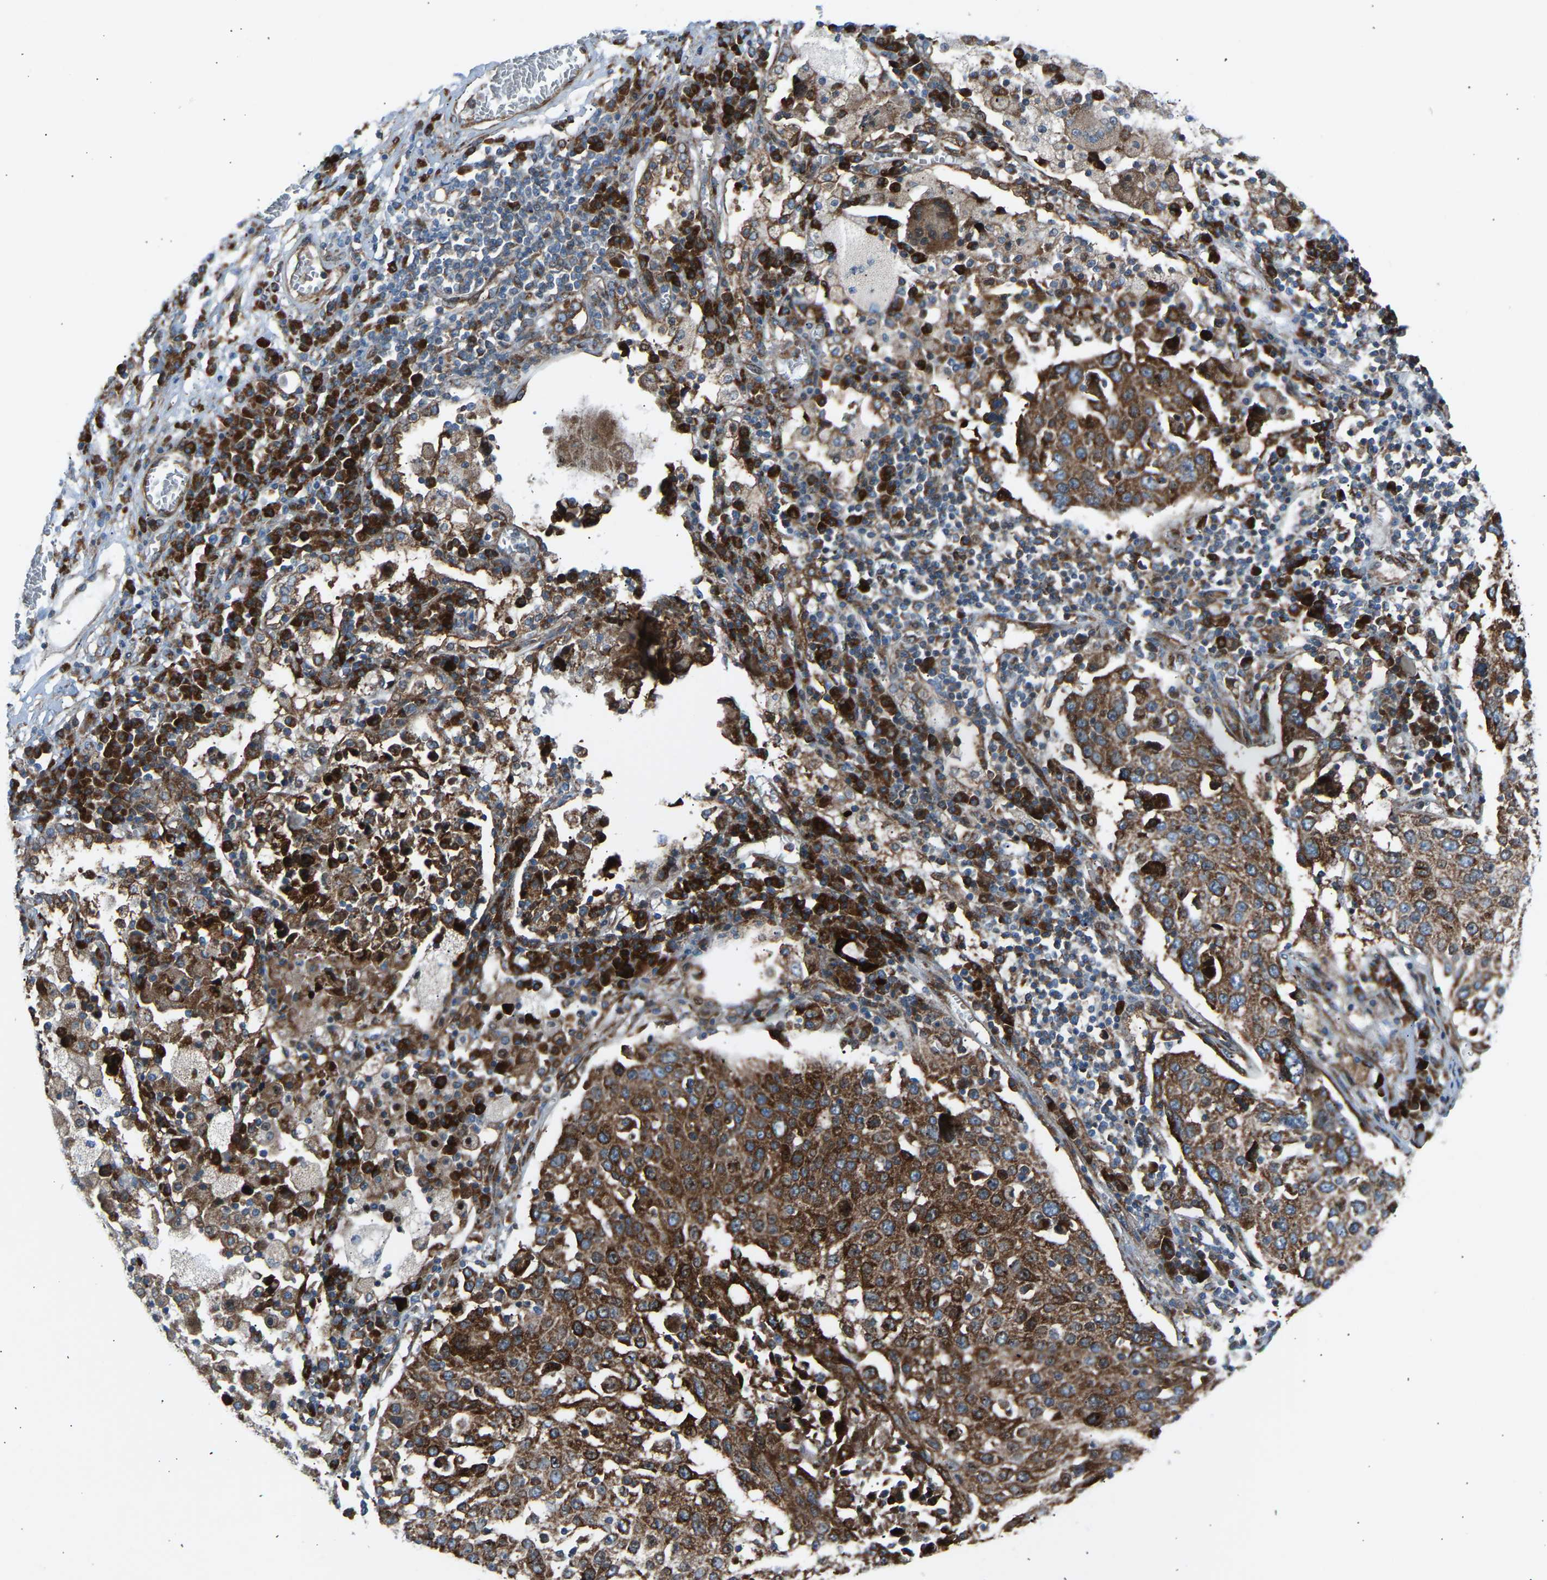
{"staining": {"intensity": "strong", "quantity": ">75%", "location": "cytoplasmic/membranous"}, "tissue": "lung cancer", "cell_type": "Tumor cells", "image_type": "cancer", "snomed": [{"axis": "morphology", "description": "Squamous cell carcinoma, NOS"}, {"axis": "topography", "description": "Lung"}], "caption": "Protein staining by IHC displays strong cytoplasmic/membranous staining in approximately >75% of tumor cells in squamous cell carcinoma (lung). The staining was performed using DAB, with brown indicating positive protein expression. Nuclei are stained blue with hematoxylin.", "gene": "VPS41", "patient": {"sex": "male", "age": 65}}